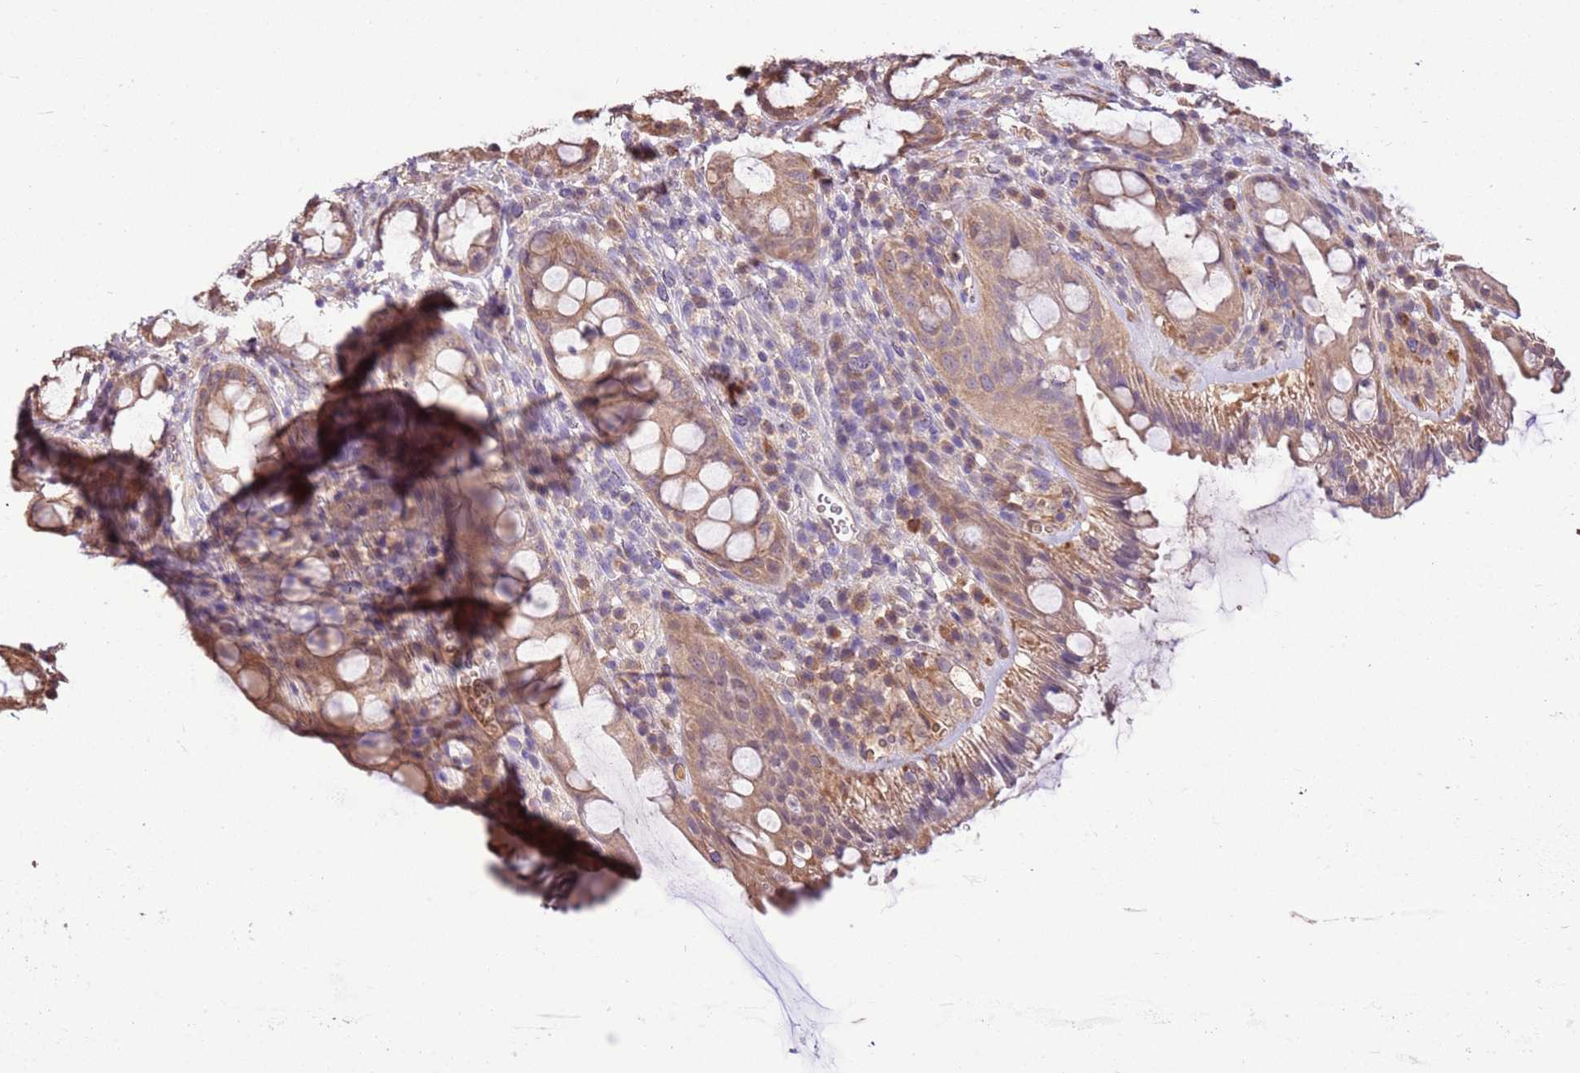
{"staining": {"intensity": "weak", "quantity": ">75%", "location": "cytoplasmic/membranous"}, "tissue": "rectum", "cell_type": "Glandular cells", "image_type": "normal", "snomed": [{"axis": "morphology", "description": "Normal tissue, NOS"}, {"axis": "topography", "description": "Rectum"}], "caption": "This image demonstrates immunohistochemistry staining of benign human rectum, with low weak cytoplasmic/membranous staining in approximately >75% of glandular cells.", "gene": "BBS5", "patient": {"sex": "female", "age": 57}}